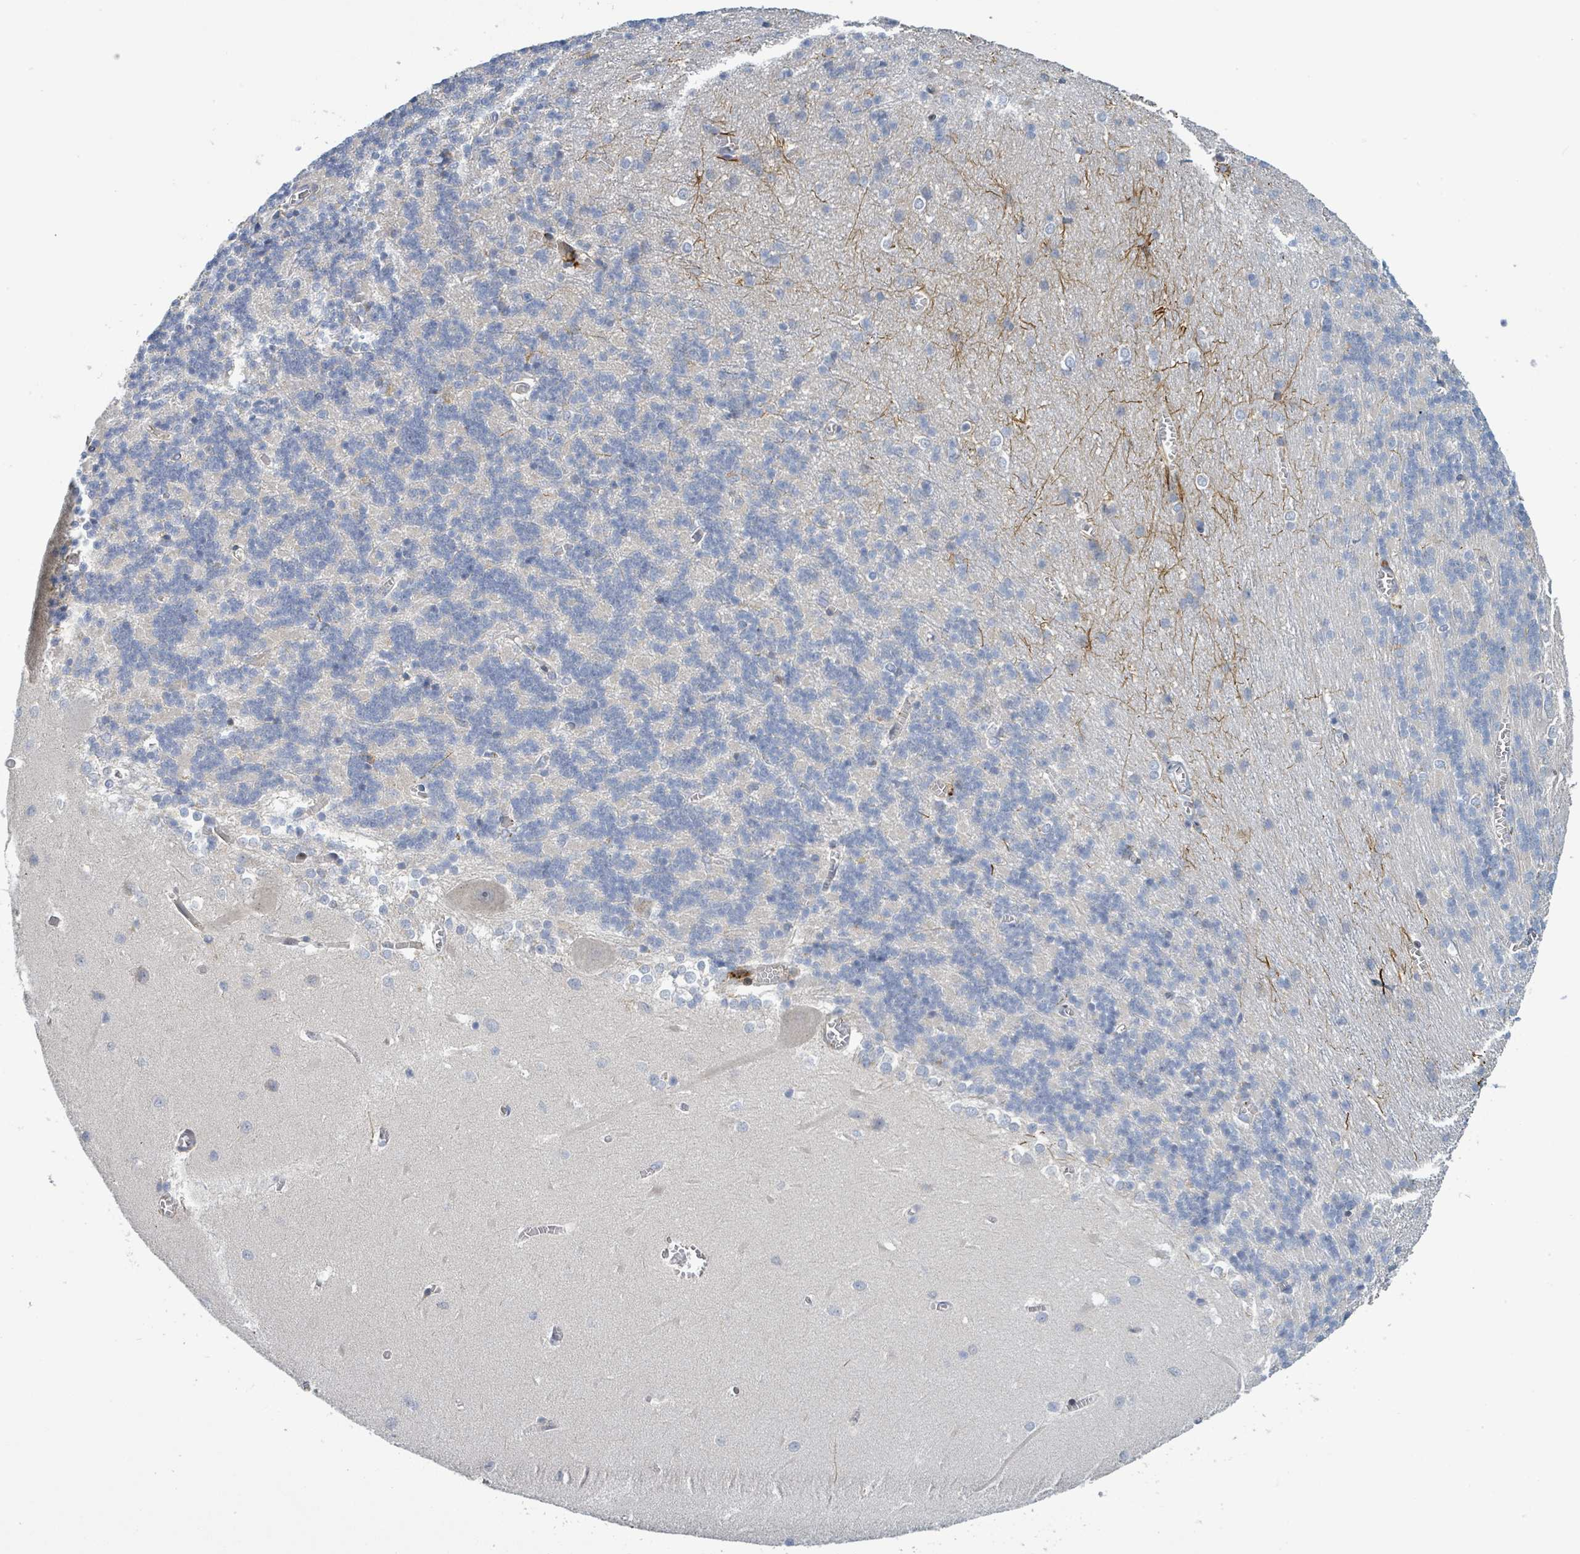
{"staining": {"intensity": "moderate", "quantity": "<25%", "location": "cytoplasmic/membranous"}, "tissue": "cerebellum", "cell_type": "Cells in granular layer", "image_type": "normal", "snomed": [{"axis": "morphology", "description": "Normal tissue, NOS"}, {"axis": "topography", "description": "Cerebellum"}], "caption": "IHC of unremarkable human cerebellum reveals low levels of moderate cytoplasmic/membranous positivity in approximately <25% of cells in granular layer.", "gene": "CFAP210", "patient": {"sex": "male", "age": 37}}